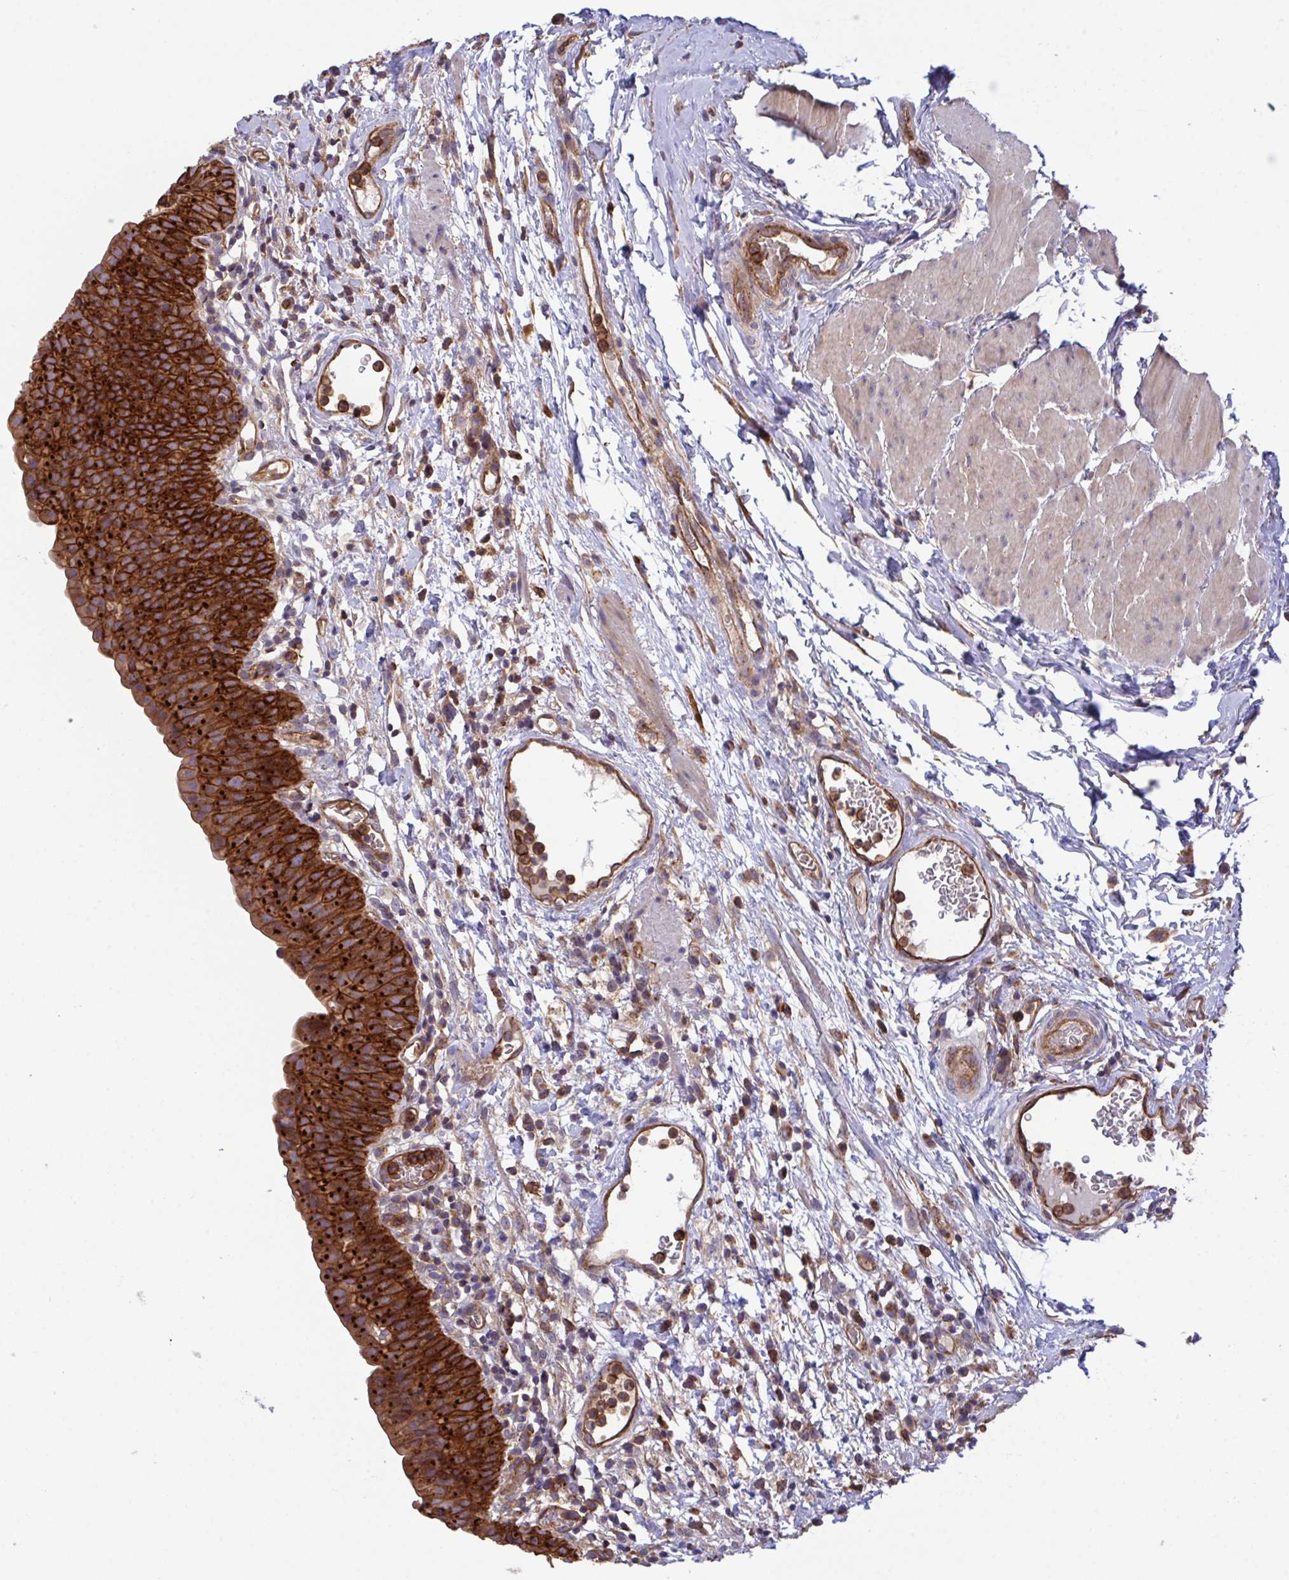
{"staining": {"intensity": "strong", "quantity": ">75%", "location": "cytoplasmic/membranous"}, "tissue": "urinary bladder", "cell_type": "Urothelial cells", "image_type": "normal", "snomed": [{"axis": "morphology", "description": "Normal tissue, NOS"}, {"axis": "morphology", "description": "Inflammation, NOS"}, {"axis": "topography", "description": "Urinary bladder"}], "caption": "About >75% of urothelial cells in benign human urinary bladder reveal strong cytoplasmic/membranous protein expression as visualized by brown immunohistochemical staining.", "gene": "C4orf36", "patient": {"sex": "male", "age": 57}}